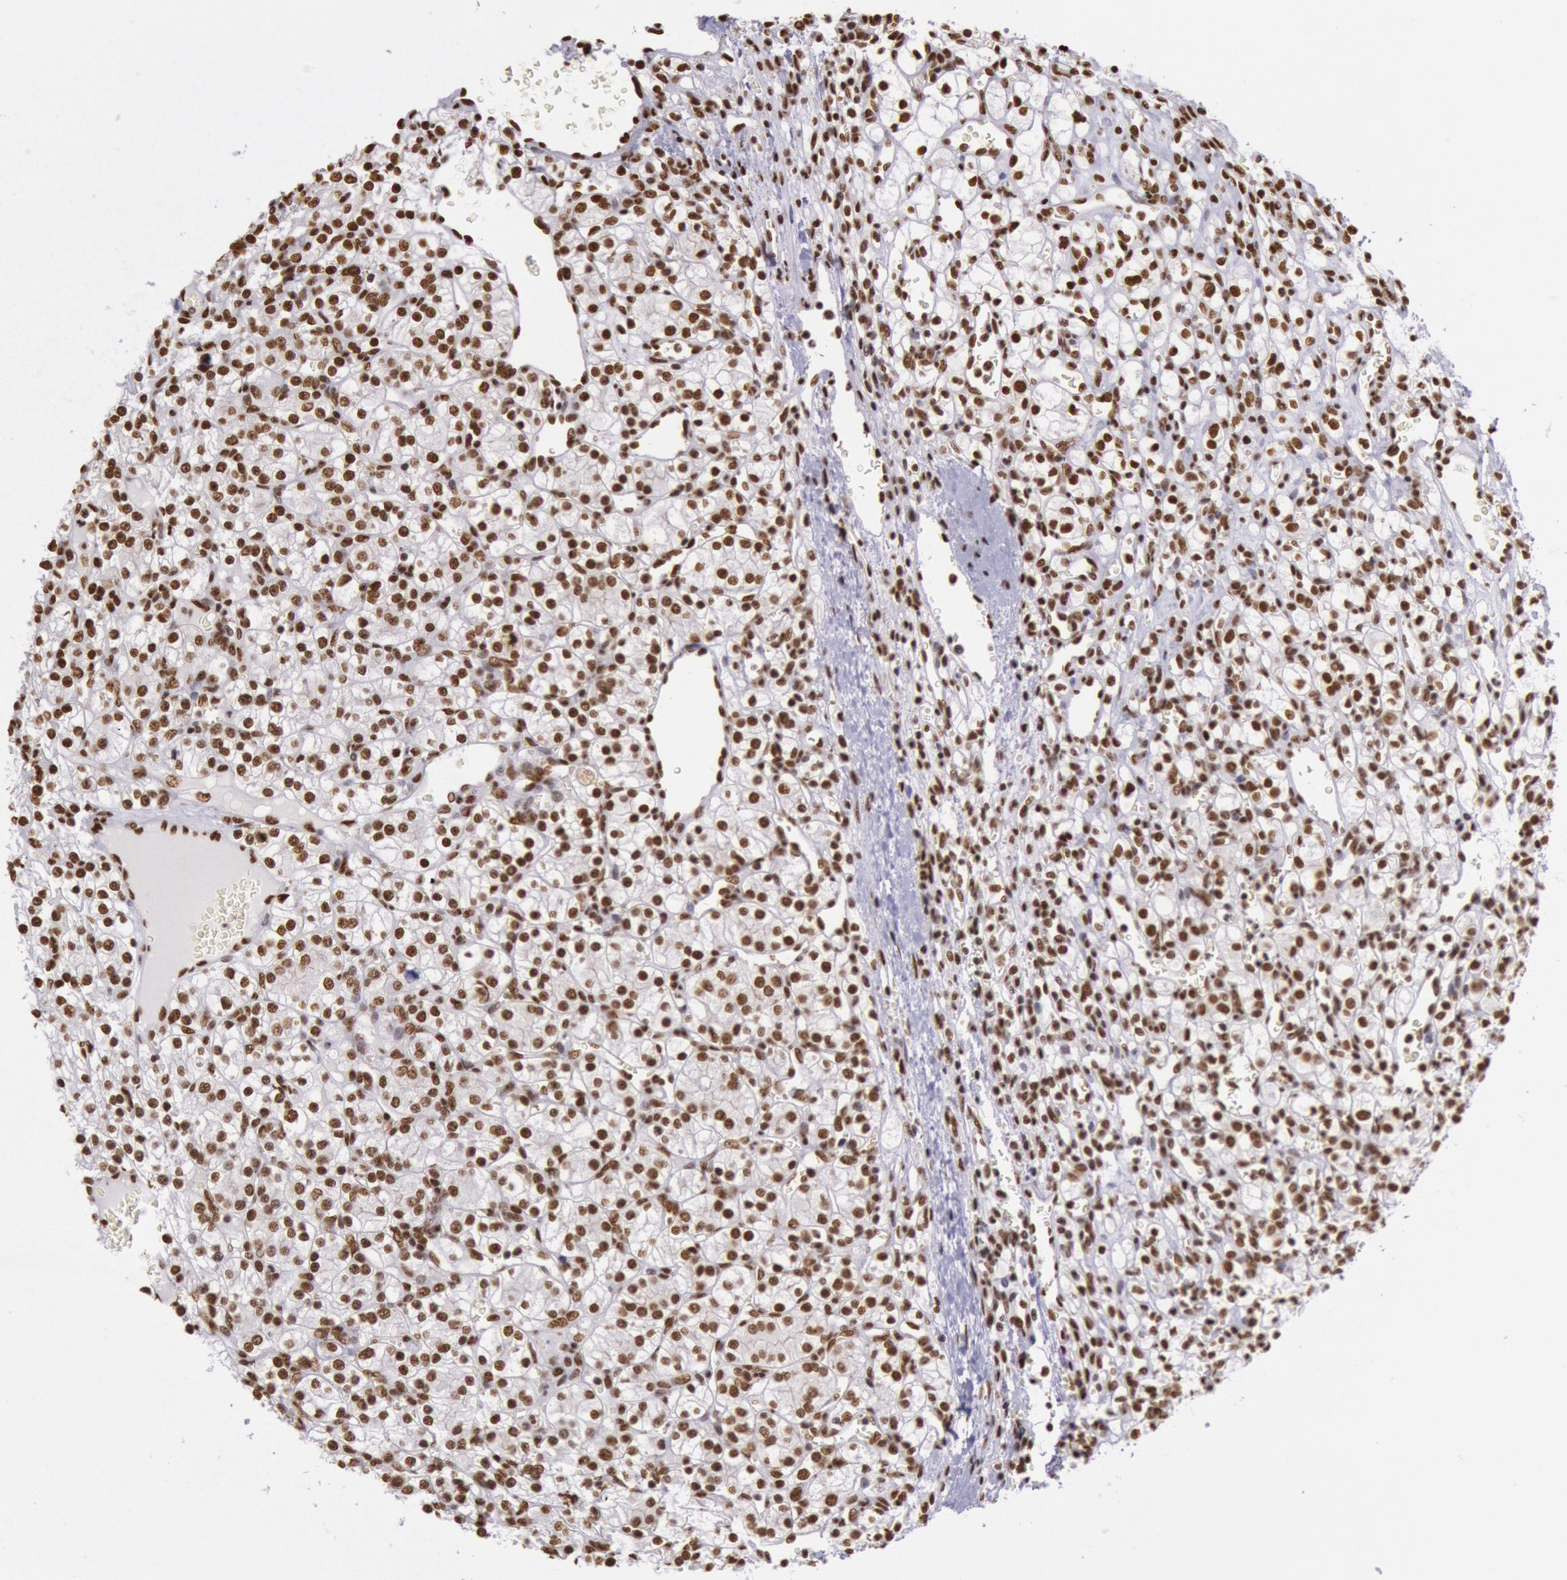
{"staining": {"intensity": "moderate", "quantity": ">75%", "location": "nuclear"}, "tissue": "renal cancer", "cell_type": "Tumor cells", "image_type": "cancer", "snomed": [{"axis": "morphology", "description": "Adenocarcinoma, NOS"}, {"axis": "topography", "description": "Kidney"}], "caption": "The micrograph exhibits immunohistochemical staining of renal adenocarcinoma. There is moderate nuclear expression is appreciated in approximately >75% of tumor cells.", "gene": "HNRNPH2", "patient": {"sex": "female", "age": 62}}